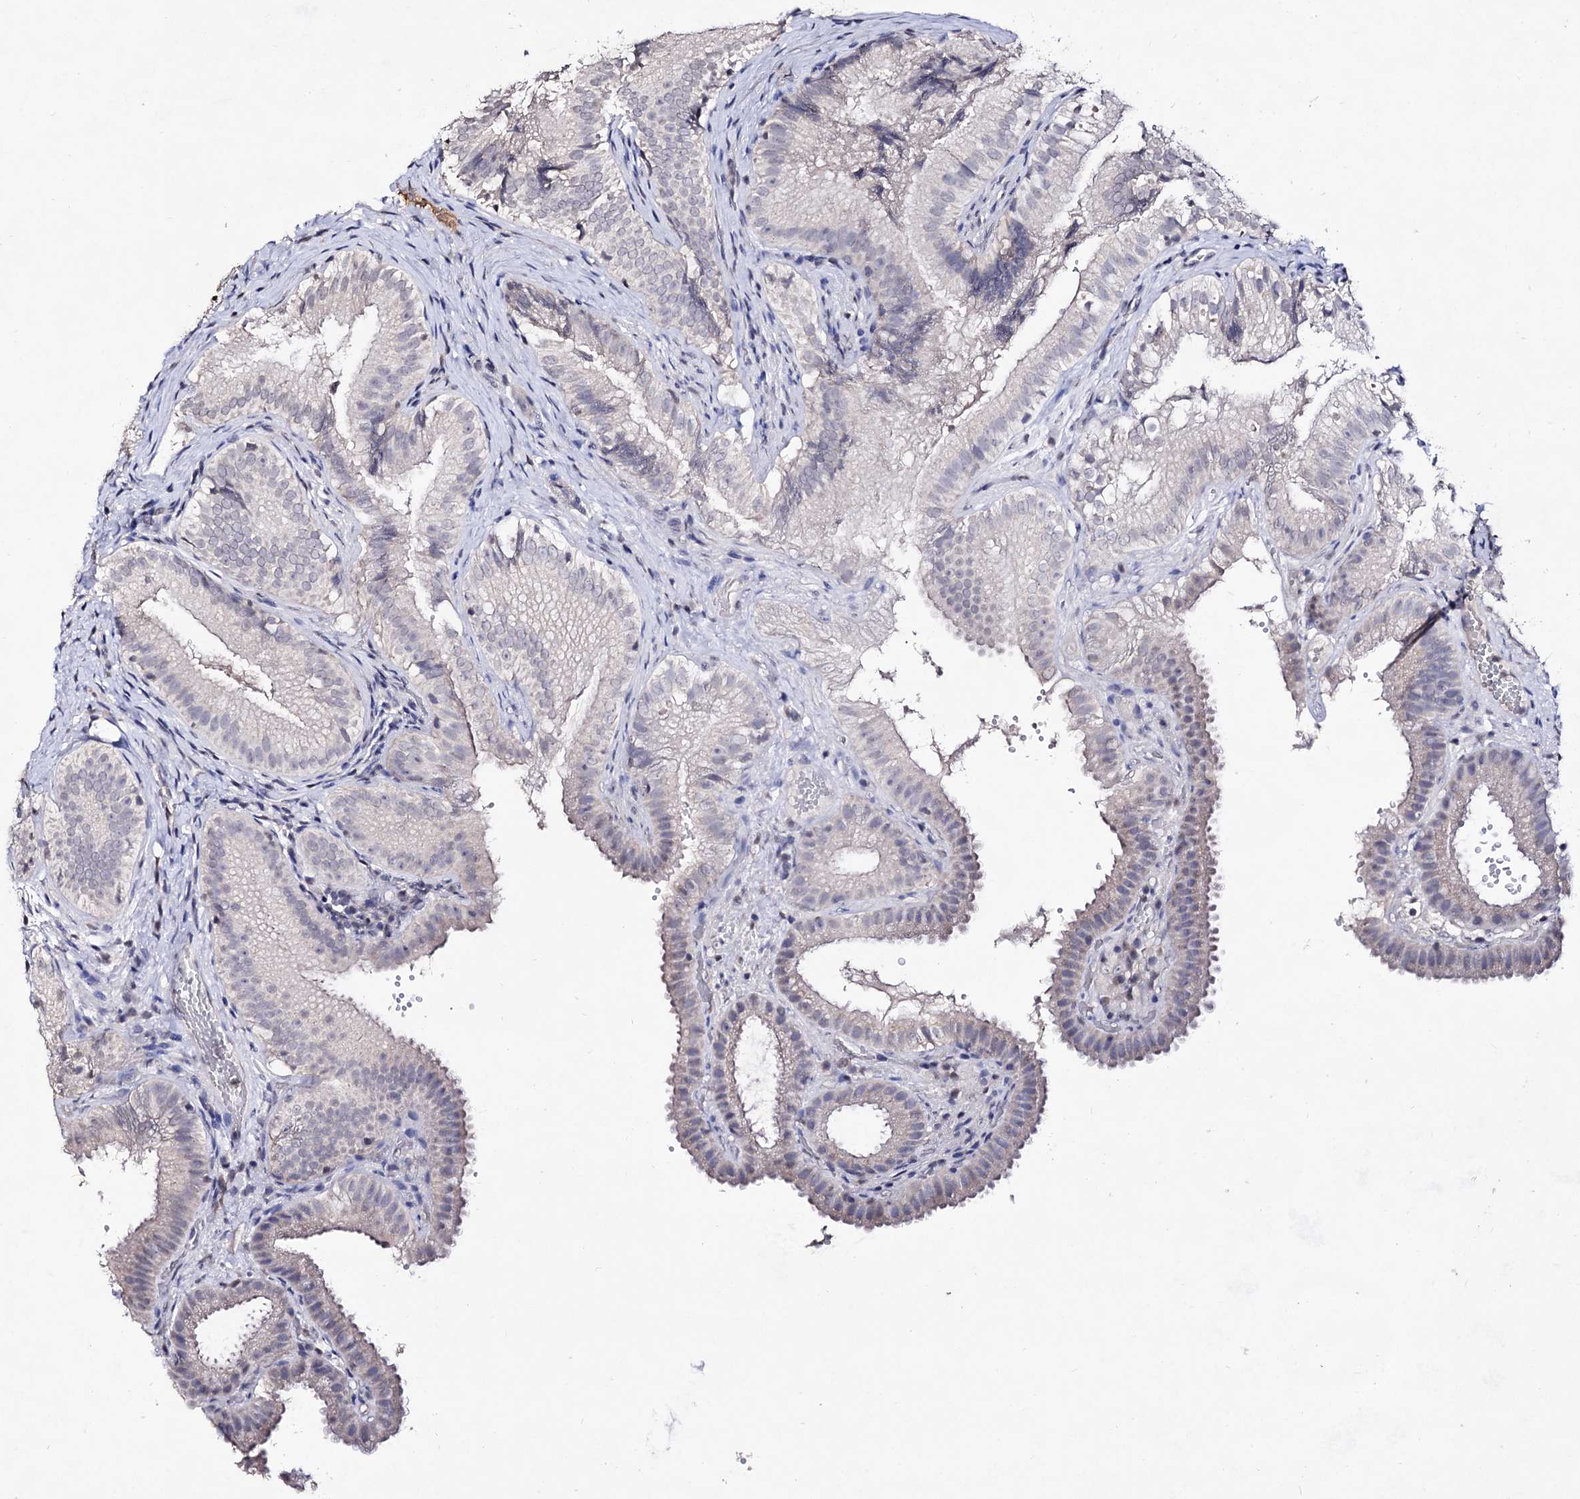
{"staining": {"intensity": "negative", "quantity": "none", "location": "none"}, "tissue": "gallbladder", "cell_type": "Glandular cells", "image_type": "normal", "snomed": [{"axis": "morphology", "description": "Normal tissue, NOS"}, {"axis": "topography", "description": "Gallbladder"}], "caption": "High power microscopy histopathology image of an immunohistochemistry image of unremarkable gallbladder, revealing no significant positivity in glandular cells. The staining is performed using DAB brown chromogen with nuclei counter-stained in using hematoxylin.", "gene": "PLIN1", "patient": {"sex": "female", "age": 30}}